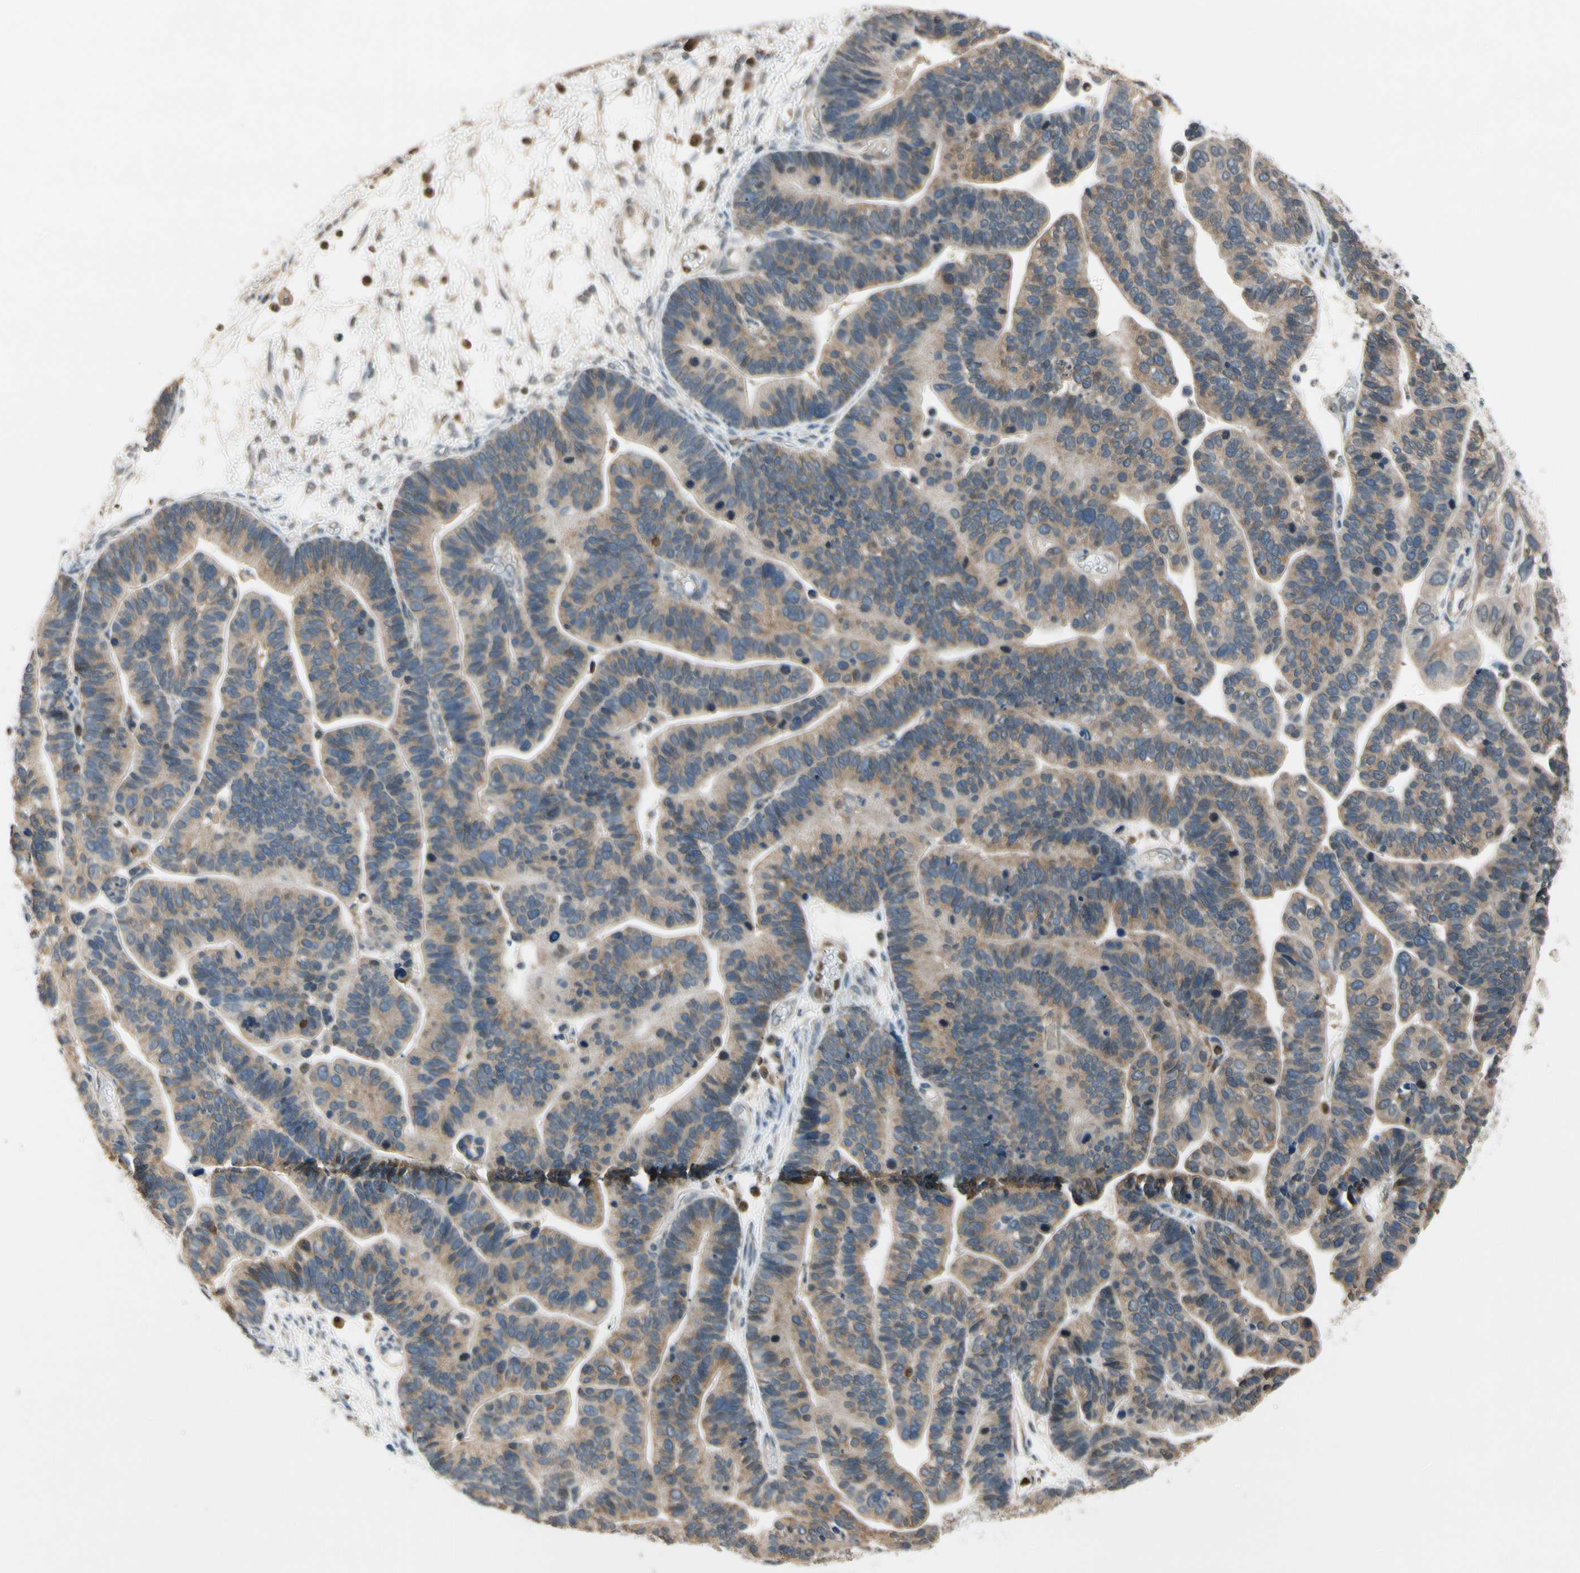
{"staining": {"intensity": "weak", "quantity": ">75%", "location": "cytoplasmic/membranous"}, "tissue": "ovarian cancer", "cell_type": "Tumor cells", "image_type": "cancer", "snomed": [{"axis": "morphology", "description": "Cystadenocarcinoma, serous, NOS"}, {"axis": "topography", "description": "Ovary"}], "caption": "Immunohistochemistry (IHC) (DAB (3,3'-diaminobenzidine)) staining of ovarian serous cystadenocarcinoma demonstrates weak cytoplasmic/membranous protein expression in approximately >75% of tumor cells.", "gene": "NFATC2", "patient": {"sex": "female", "age": 56}}